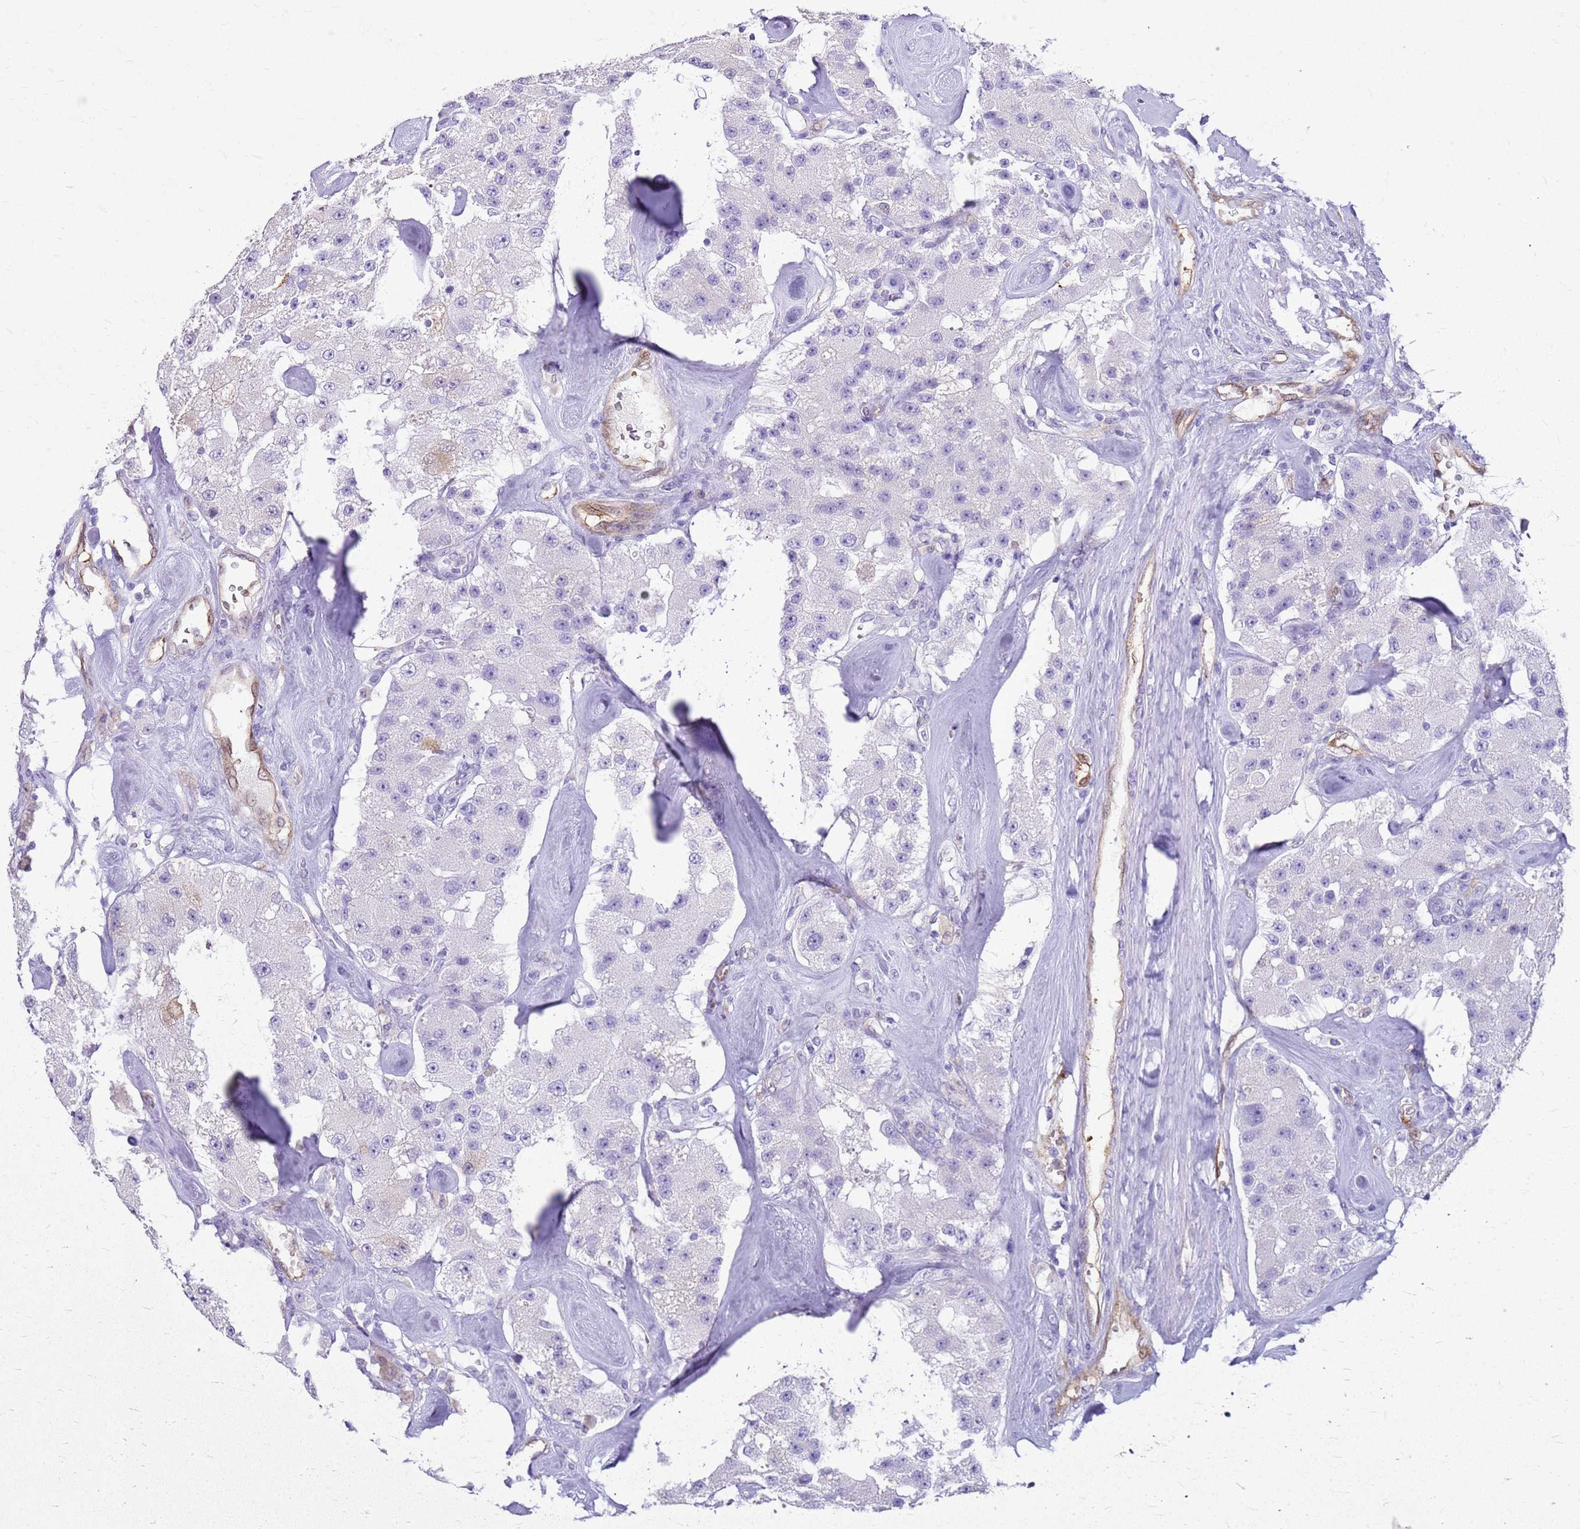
{"staining": {"intensity": "negative", "quantity": "none", "location": "none"}, "tissue": "carcinoid", "cell_type": "Tumor cells", "image_type": "cancer", "snomed": [{"axis": "morphology", "description": "Carcinoid, malignant, NOS"}, {"axis": "topography", "description": "Pancreas"}], "caption": "Photomicrograph shows no significant protein positivity in tumor cells of malignant carcinoid. (DAB (3,3'-diaminobenzidine) immunohistochemistry (IHC), high magnification).", "gene": "SULT1E1", "patient": {"sex": "male", "age": 41}}